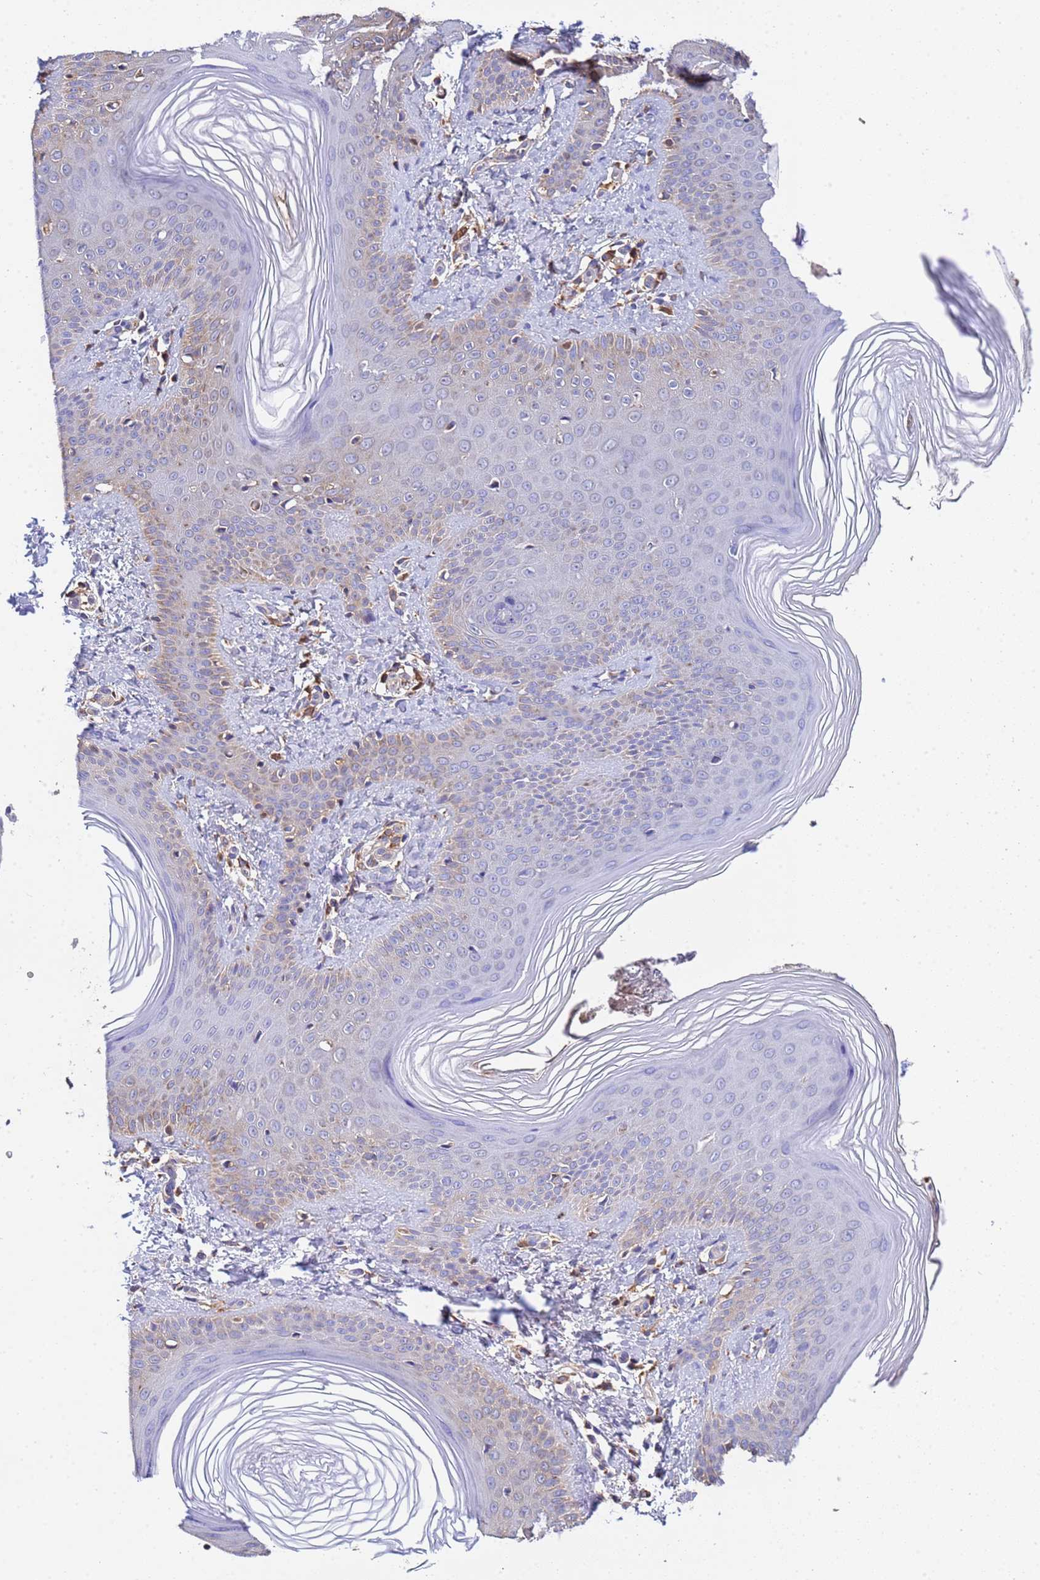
{"staining": {"intensity": "weak", "quantity": "25%-75%", "location": "cytoplasmic/membranous"}, "tissue": "skin", "cell_type": "Epidermal cells", "image_type": "normal", "snomed": [{"axis": "morphology", "description": "Normal tissue, NOS"}, {"axis": "morphology", "description": "Inflammation, NOS"}, {"axis": "topography", "description": "Soft tissue"}, {"axis": "topography", "description": "Anal"}], "caption": "This is a micrograph of immunohistochemistry (IHC) staining of unremarkable skin, which shows weak expression in the cytoplasmic/membranous of epidermal cells.", "gene": "GLUD1", "patient": {"sex": "female", "age": 15}}